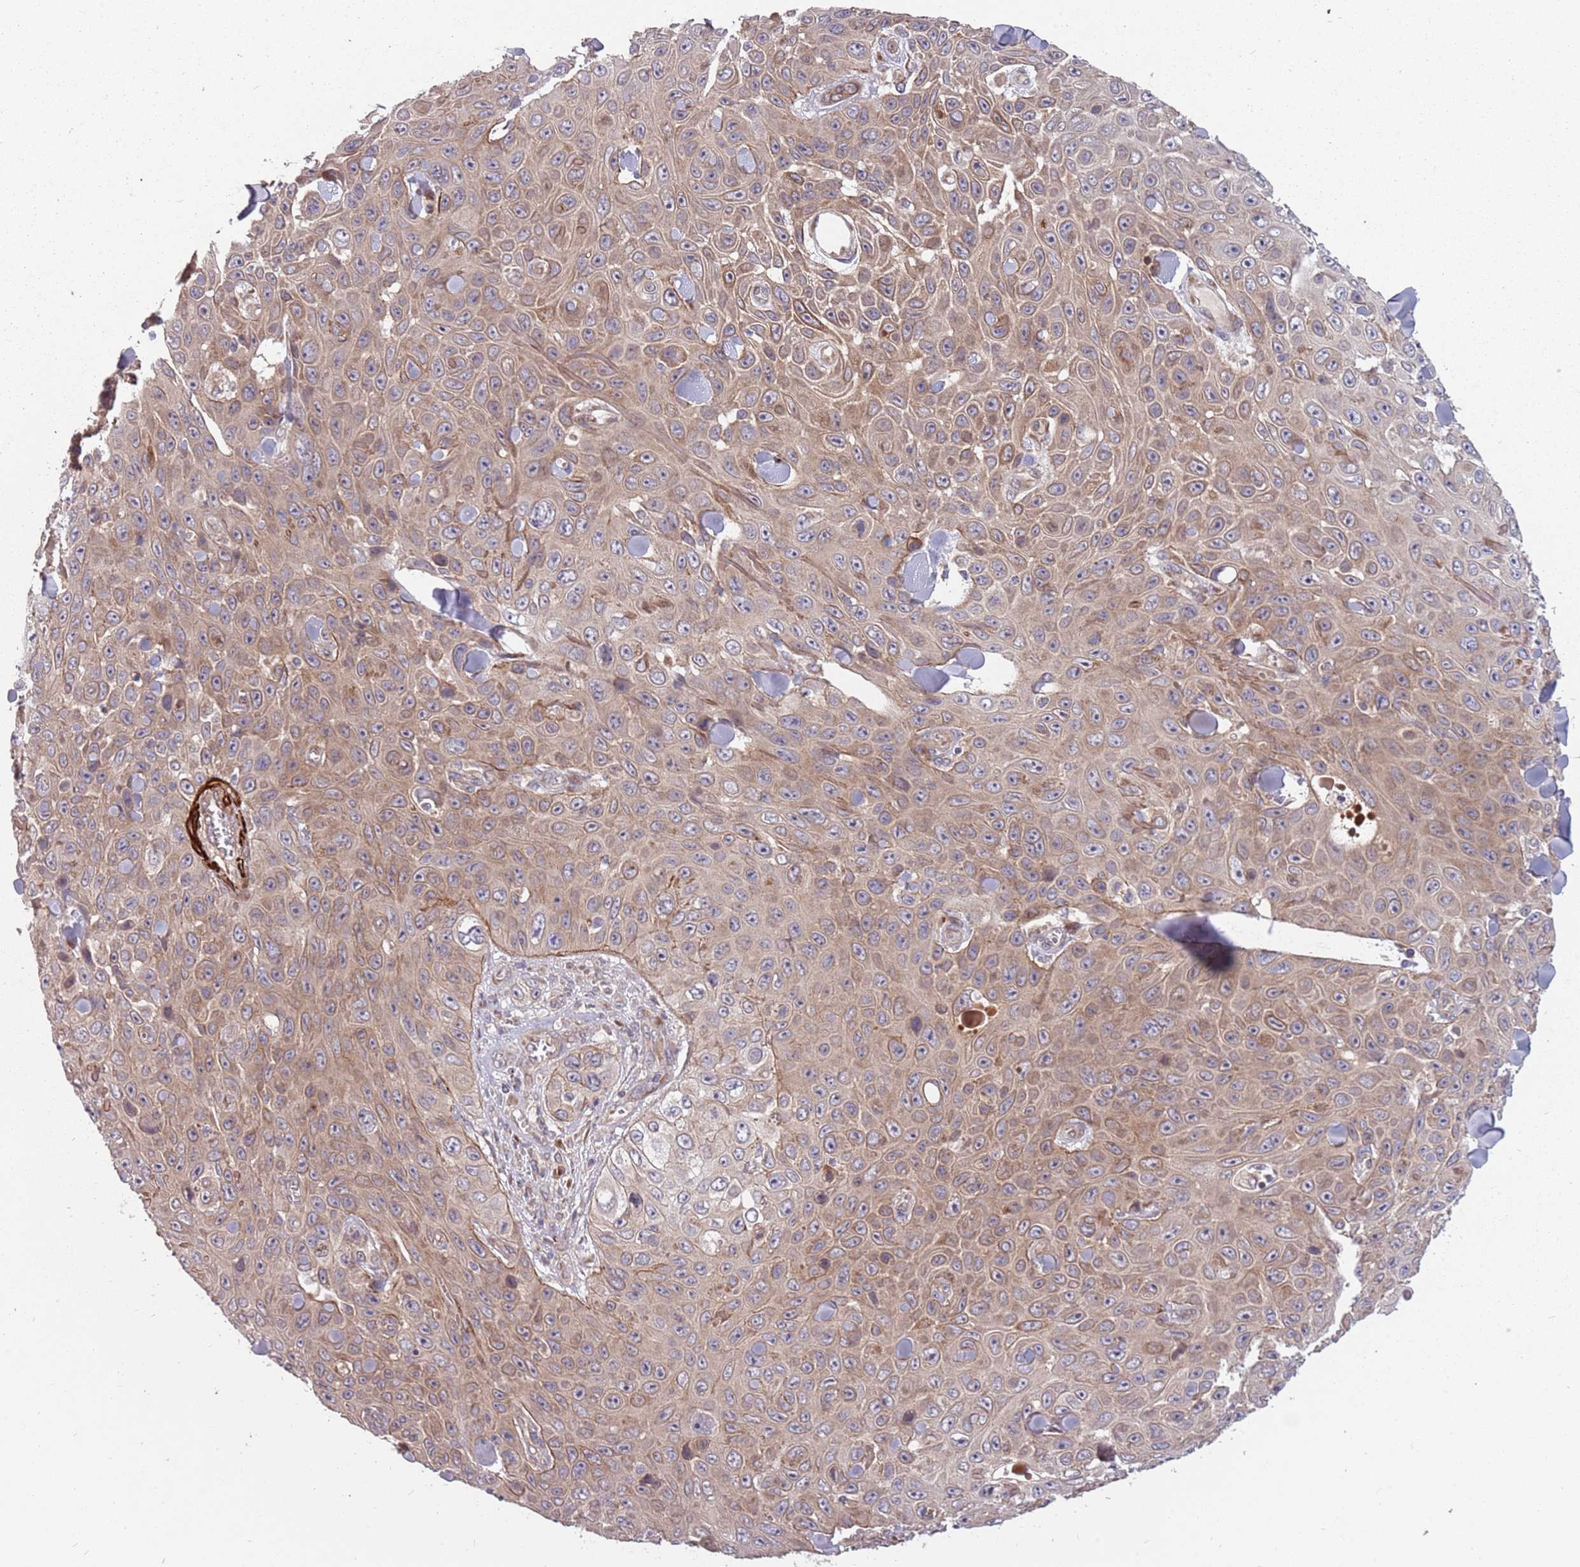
{"staining": {"intensity": "weak", "quantity": "25%-75%", "location": "cytoplasmic/membranous"}, "tissue": "skin cancer", "cell_type": "Tumor cells", "image_type": "cancer", "snomed": [{"axis": "morphology", "description": "Squamous cell carcinoma, NOS"}, {"axis": "topography", "description": "Skin"}], "caption": "IHC (DAB) staining of human squamous cell carcinoma (skin) reveals weak cytoplasmic/membranous protein positivity in about 25%-75% of tumor cells. (DAB = brown stain, brightfield microscopy at high magnification).", "gene": "PLD6", "patient": {"sex": "male", "age": 82}}